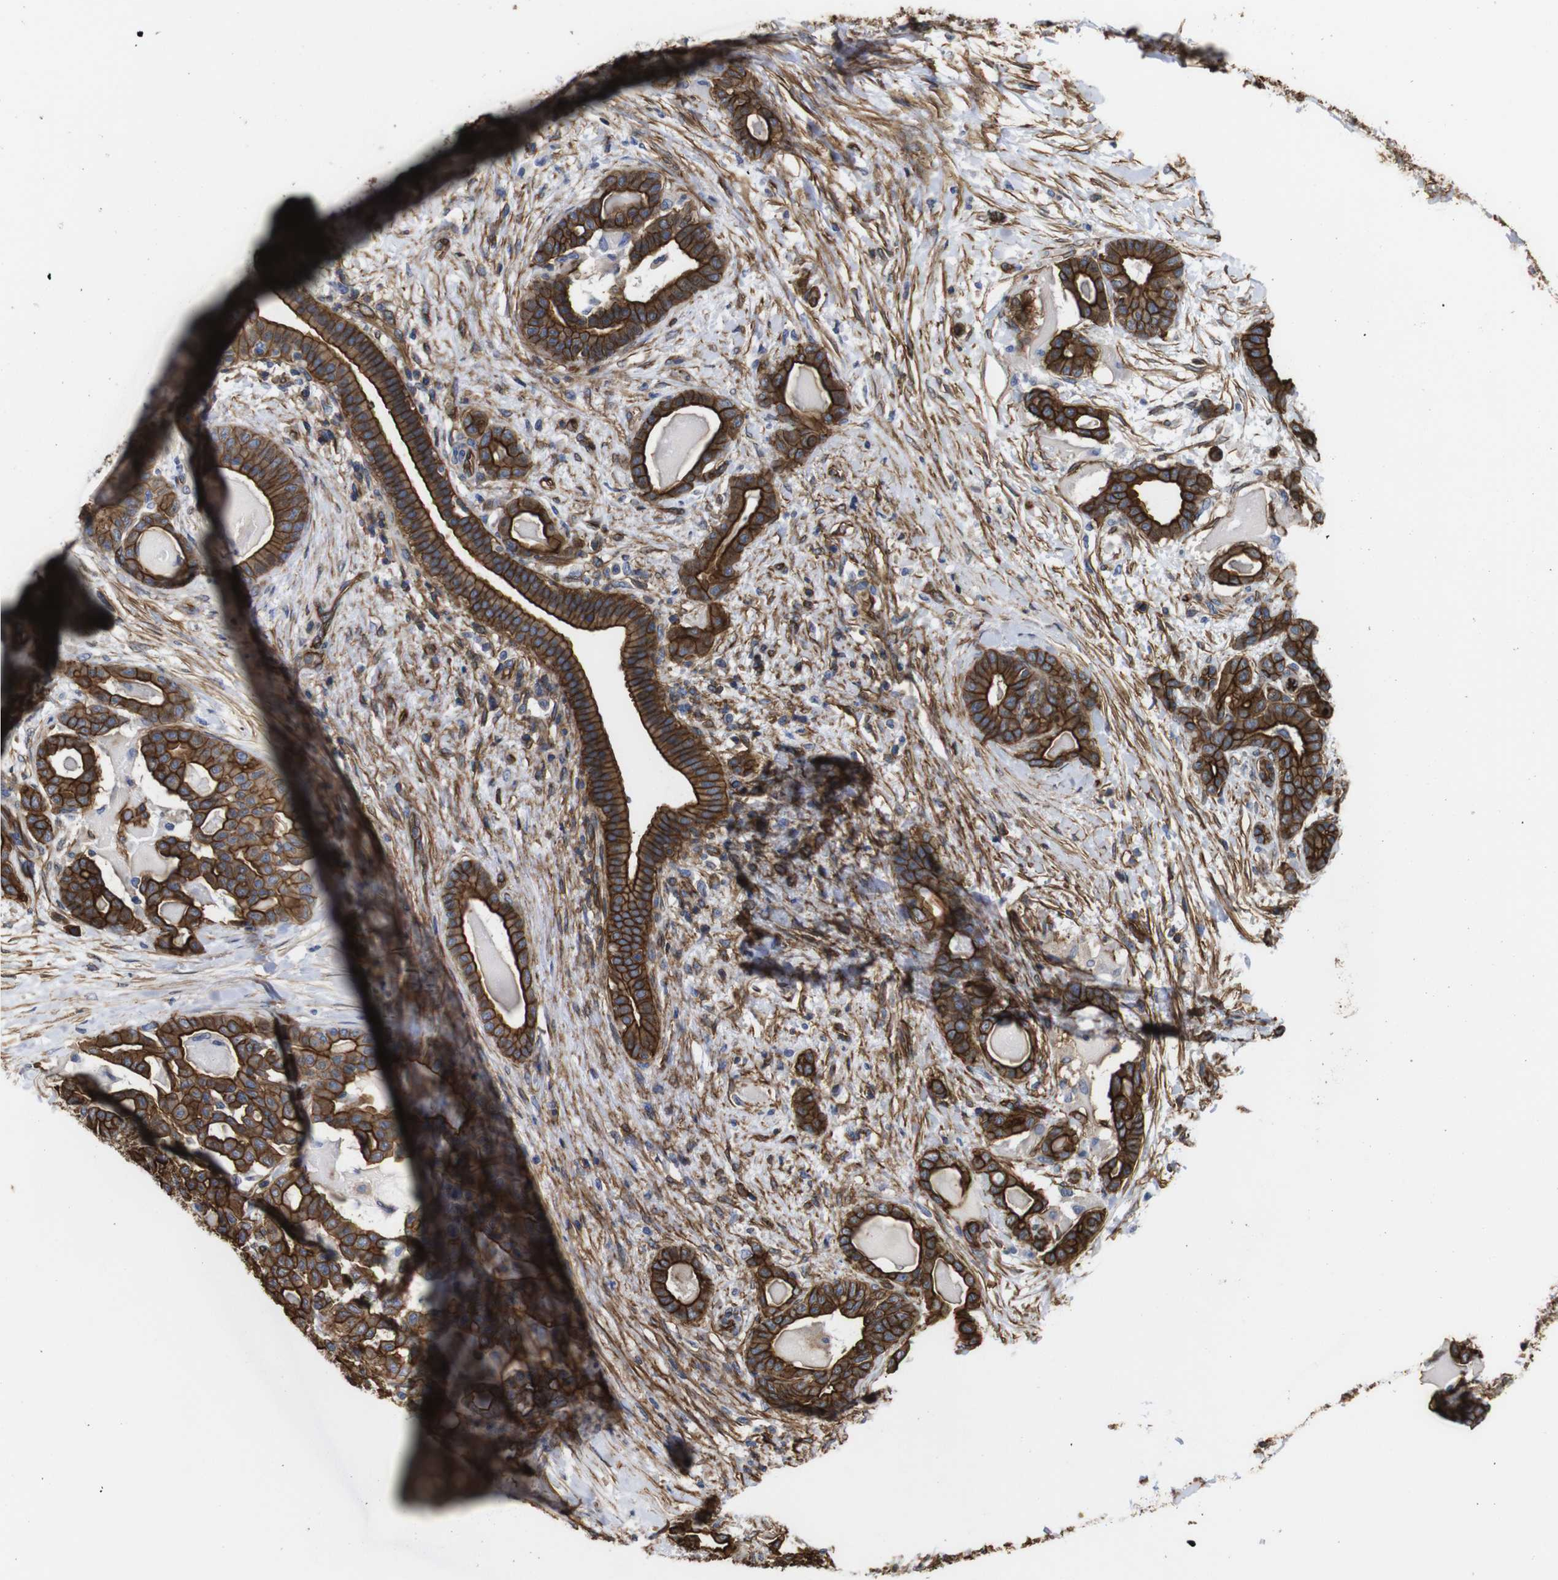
{"staining": {"intensity": "strong", "quantity": ">75%", "location": "cytoplasmic/membranous"}, "tissue": "pancreatic cancer", "cell_type": "Tumor cells", "image_type": "cancer", "snomed": [{"axis": "morphology", "description": "Adenocarcinoma, NOS"}, {"axis": "topography", "description": "Pancreas"}], "caption": "Immunohistochemistry (IHC) image of pancreatic cancer stained for a protein (brown), which displays high levels of strong cytoplasmic/membranous expression in approximately >75% of tumor cells.", "gene": "SPTBN1", "patient": {"sex": "male", "age": 63}}